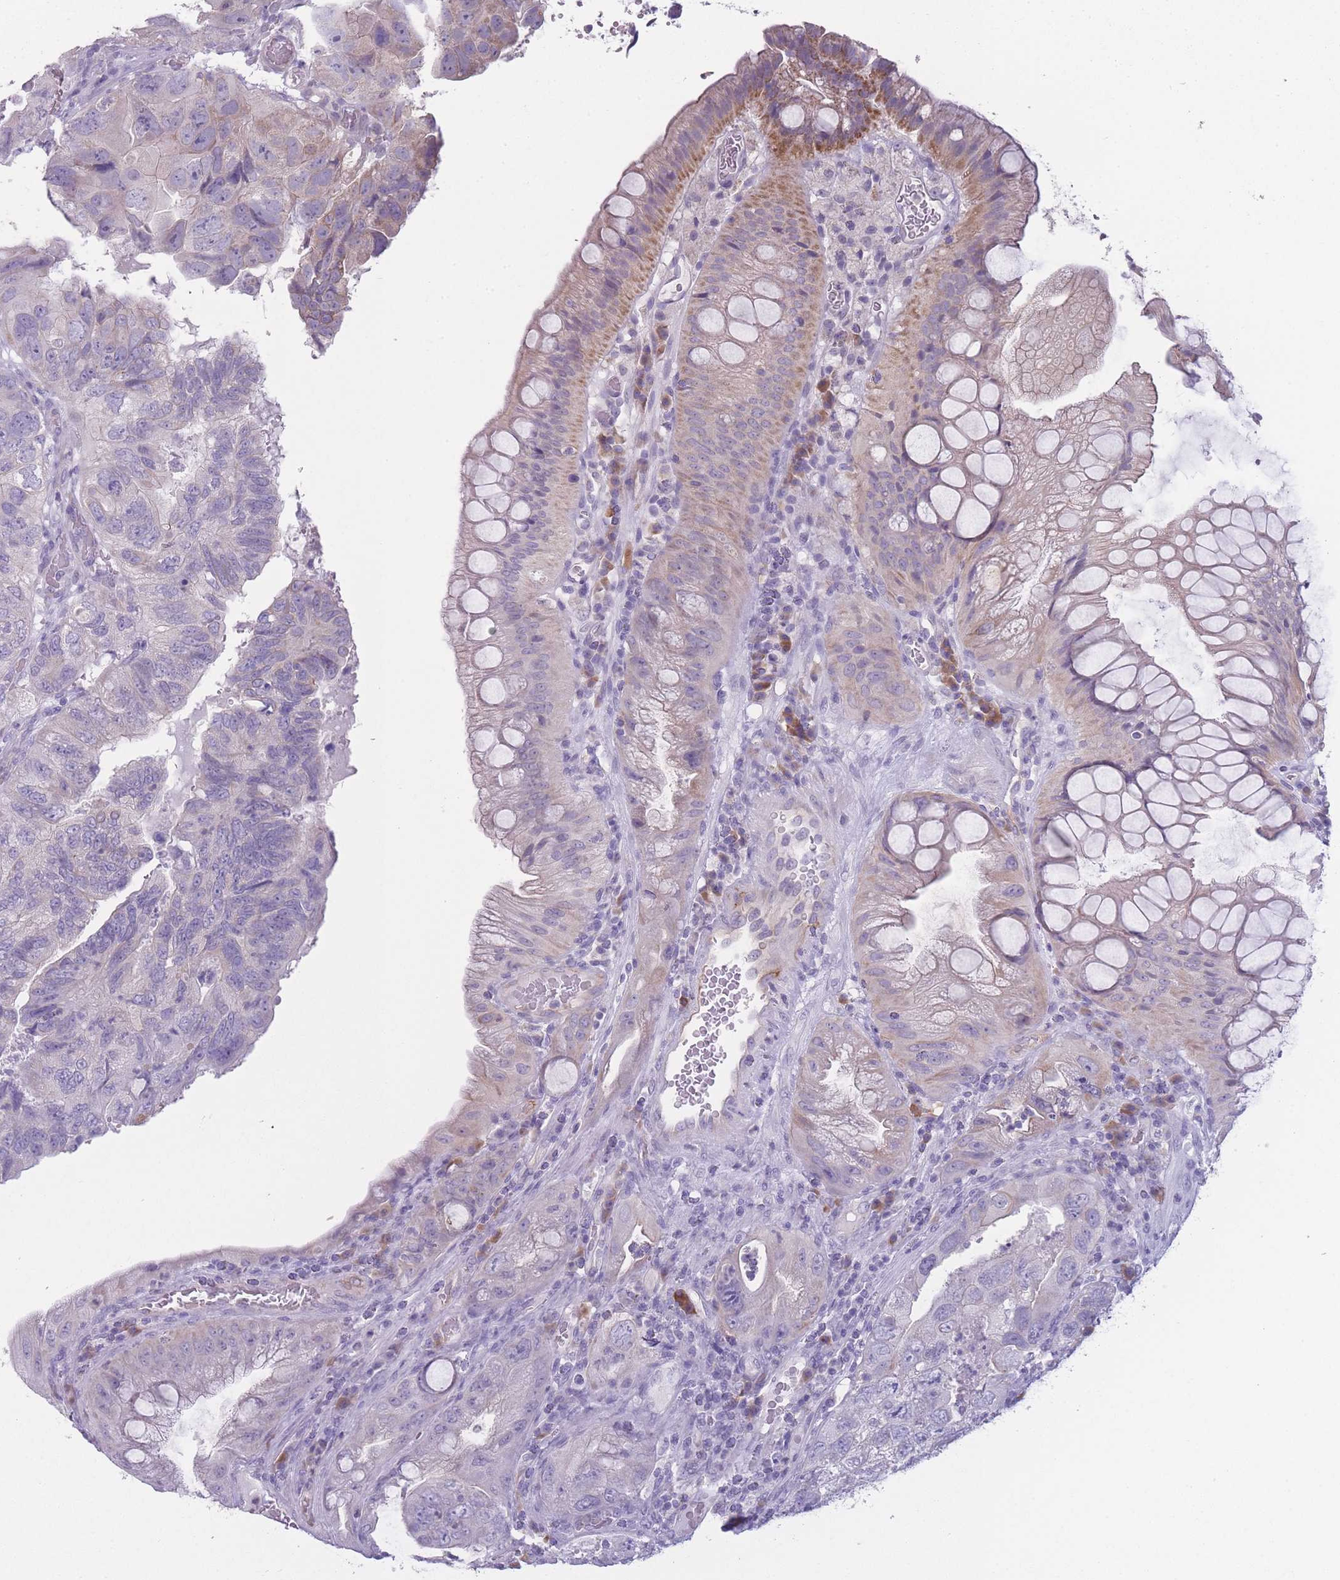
{"staining": {"intensity": "negative", "quantity": "none", "location": "none"}, "tissue": "colorectal cancer", "cell_type": "Tumor cells", "image_type": "cancer", "snomed": [{"axis": "morphology", "description": "Adenocarcinoma, NOS"}, {"axis": "topography", "description": "Rectum"}], "caption": "IHC of human colorectal cancer (adenocarcinoma) exhibits no expression in tumor cells.", "gene": "DCANP1", "patient": {"sex": "male", "age": 63}}